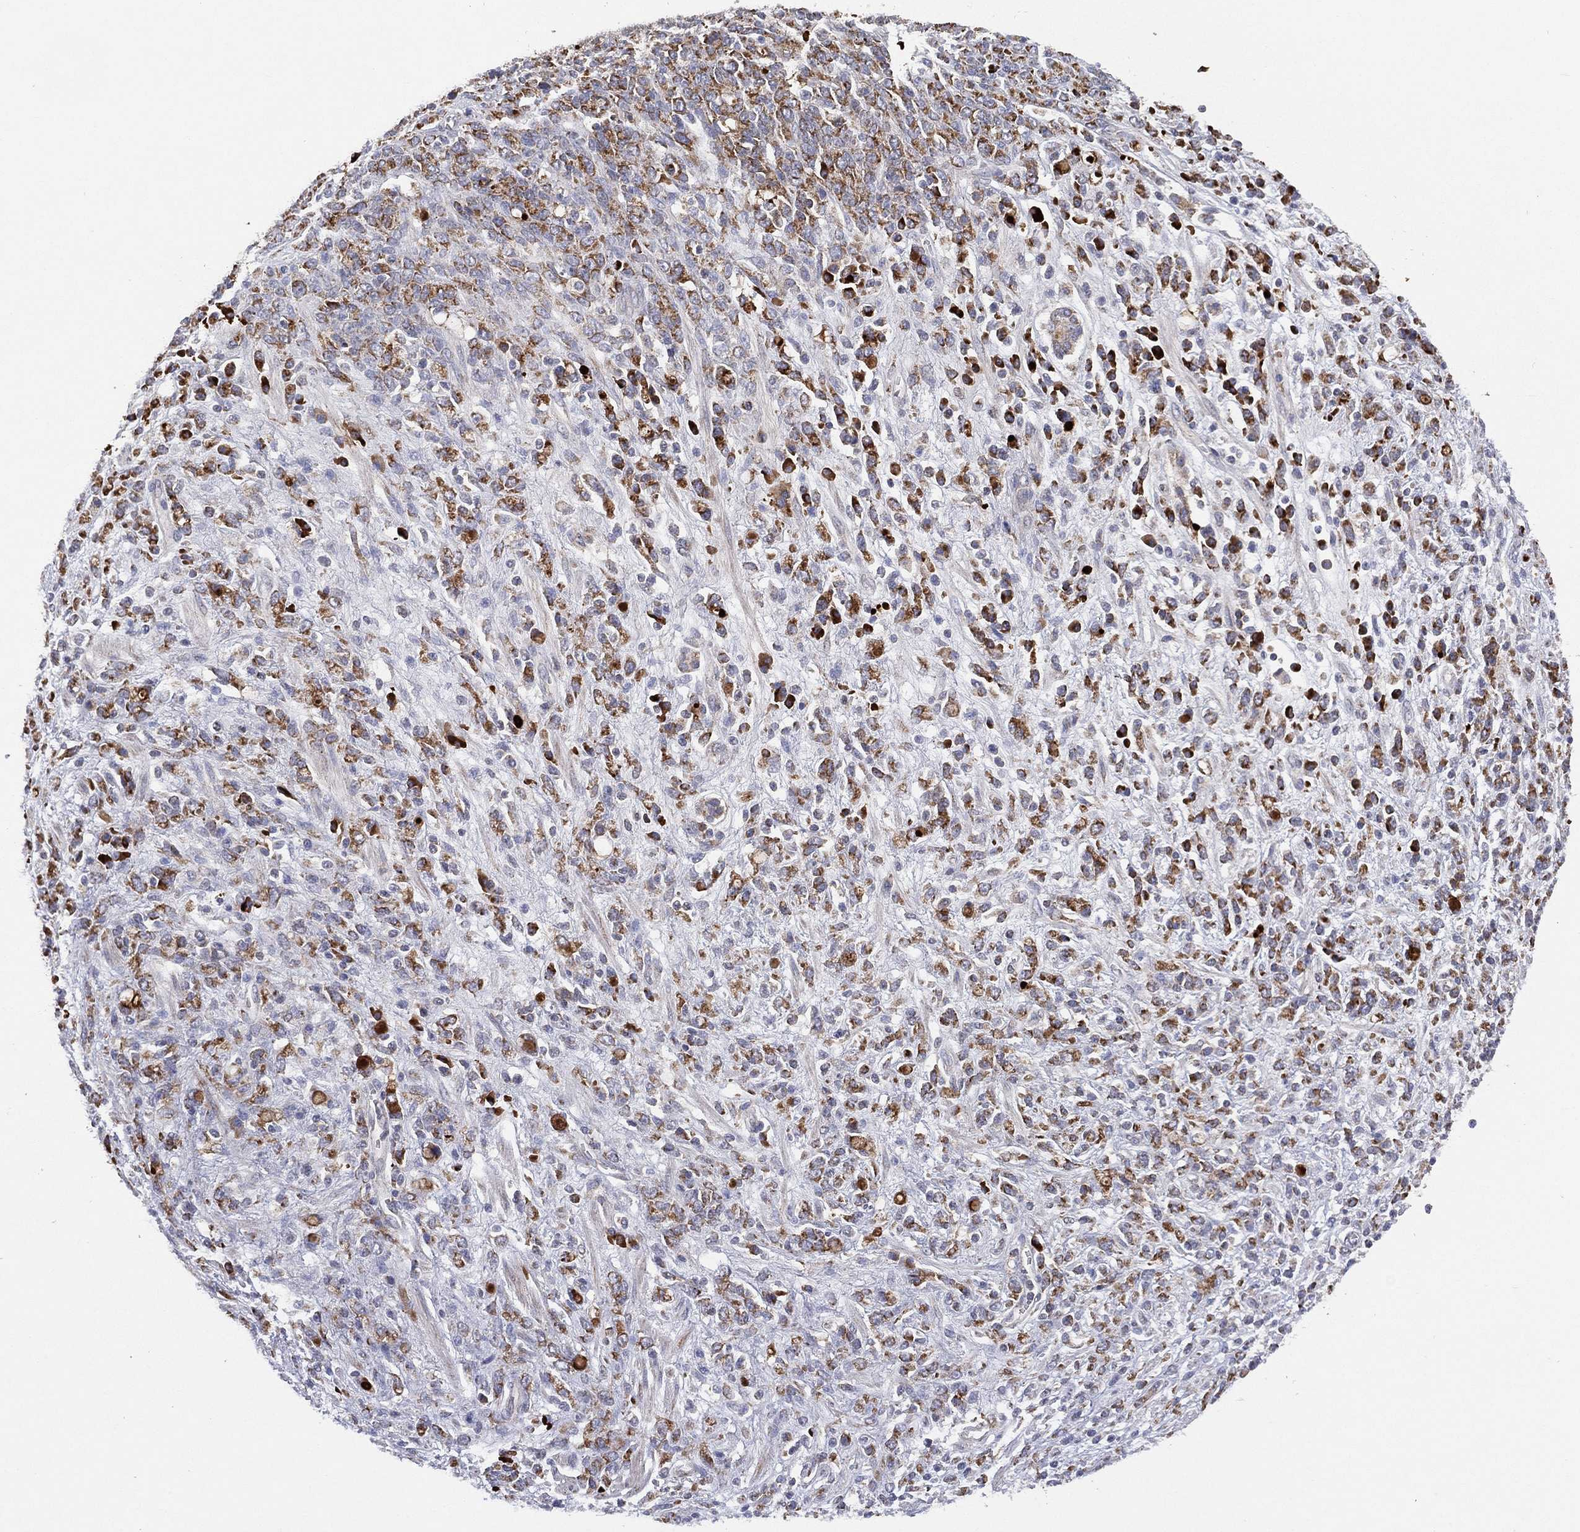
{"staining": {"intensity": "strong", "quantity": ">75%", "location": "cytoplasmic/membranous"}, "tissue": "stomach cancer", "cell_type": "Tumor cells", "image_type": "cancer", "snomed": [{"axis": "morphology", "description": "Adenocarcinoma, NOS"}, {"axis": "topography", "description": "Stomach"}], "caption": "IHC micrograph of neoplastic tissue: stomach cancer stained using IHC reveals high levels of strong protein expression localized specifically in the cytoplasmic/membranous of tumor cells, appearing as a cytoplasmic/membranous brown color.", "gene": "PPP2R5A", "patient": {"sex": "female", "age": 57}}